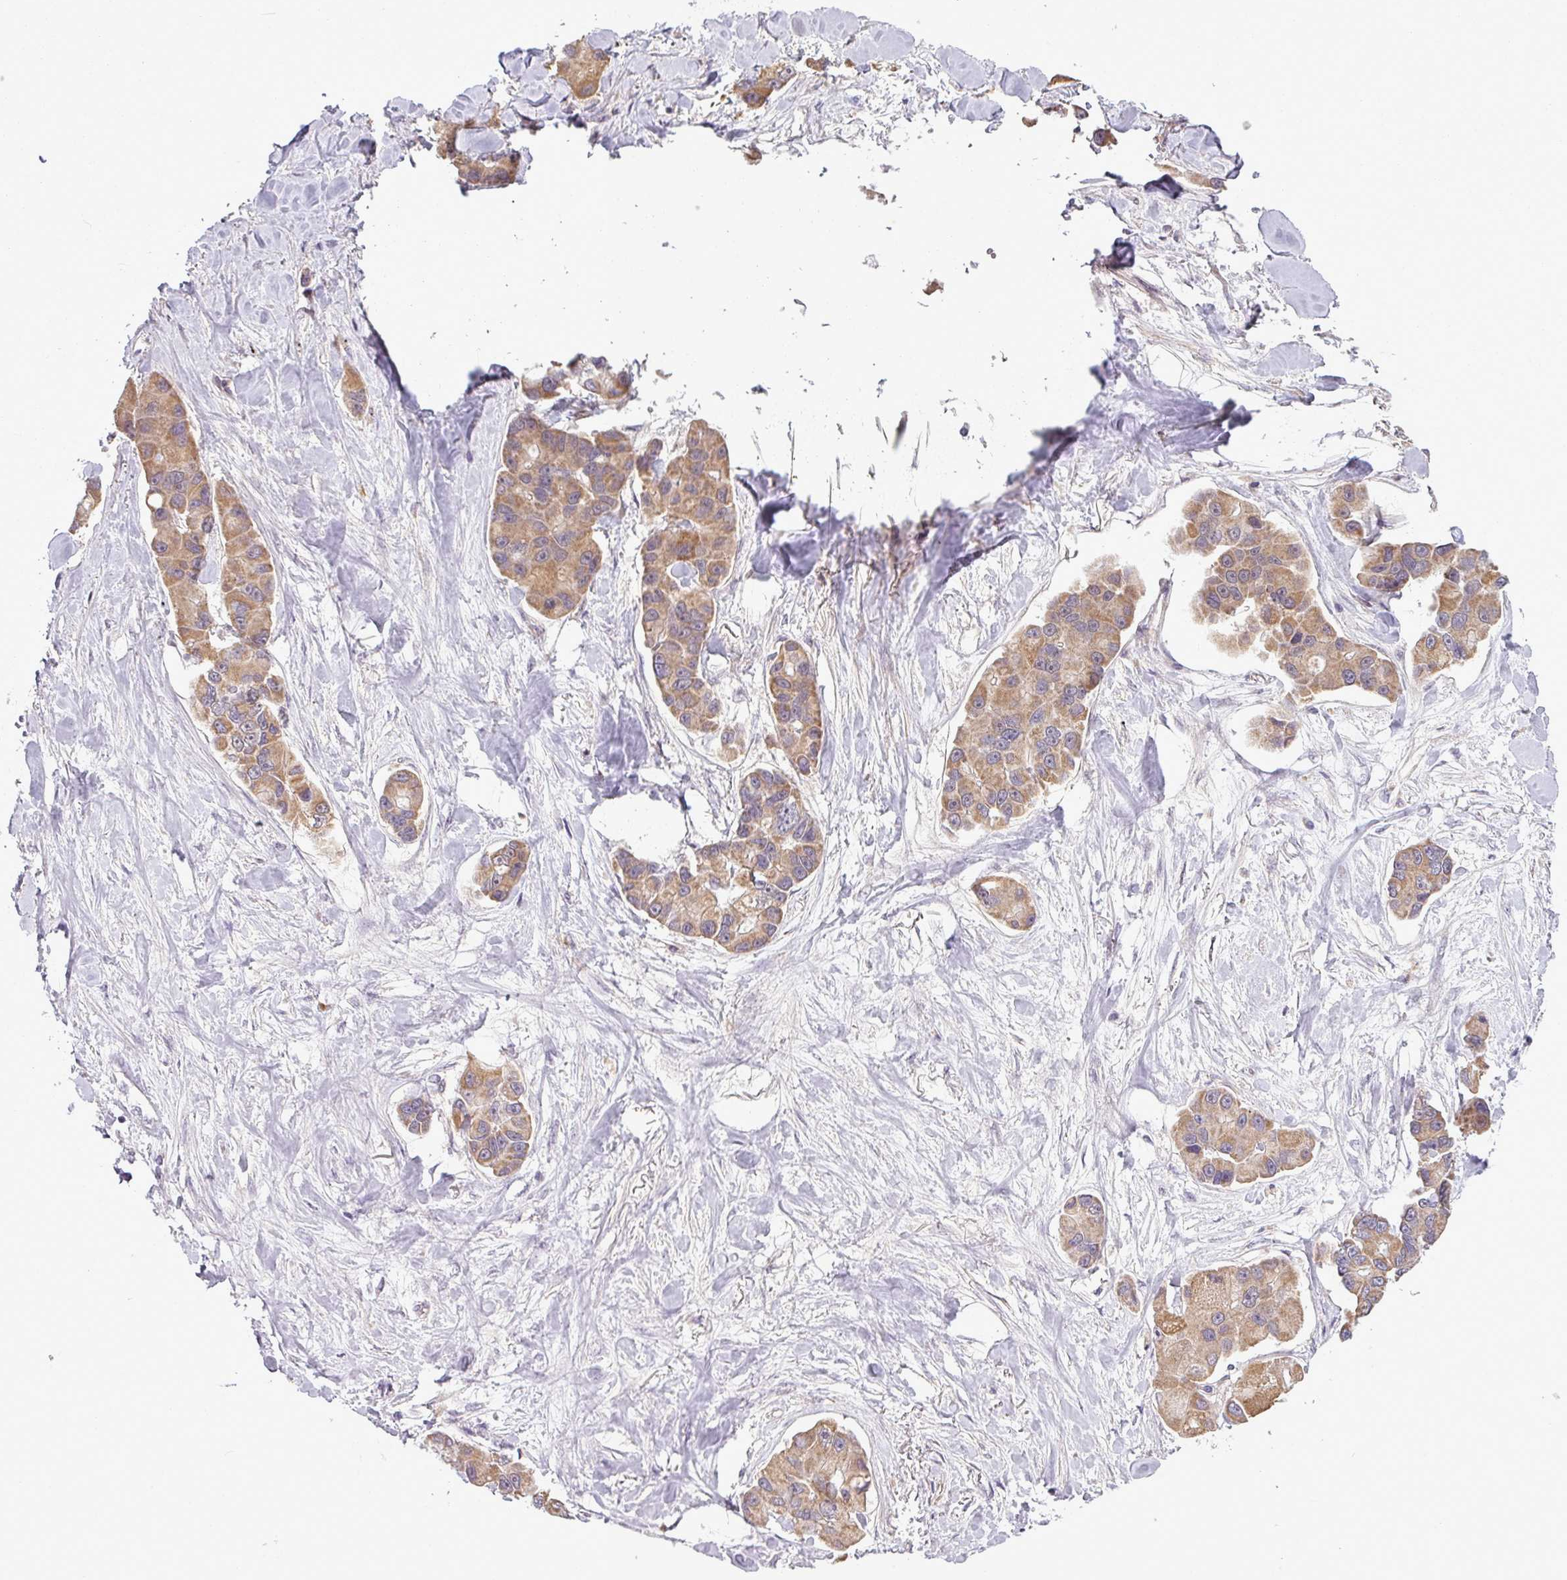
{"staining": {"intensity": "moderate", "quantity": ">75%", "location": "cytoplasmic/membranous"}, "tissue": "lung cancer", "cell_type": "Tumor cells", "image_type": "cancer", "snomed": [{"axis": "morphology", "description": "Adenocarcinoma, NOS"}, {"axis": "topography", "description": "Lung"}], "caption": "Protein analysis of lung adenocarcinoma tissue exhibits moderate cytoplasmic/membranous positivity in approximately >75% of tumor cells.", "gene": "ZNF217", "patient": {"sex": "female", "age": 54}}